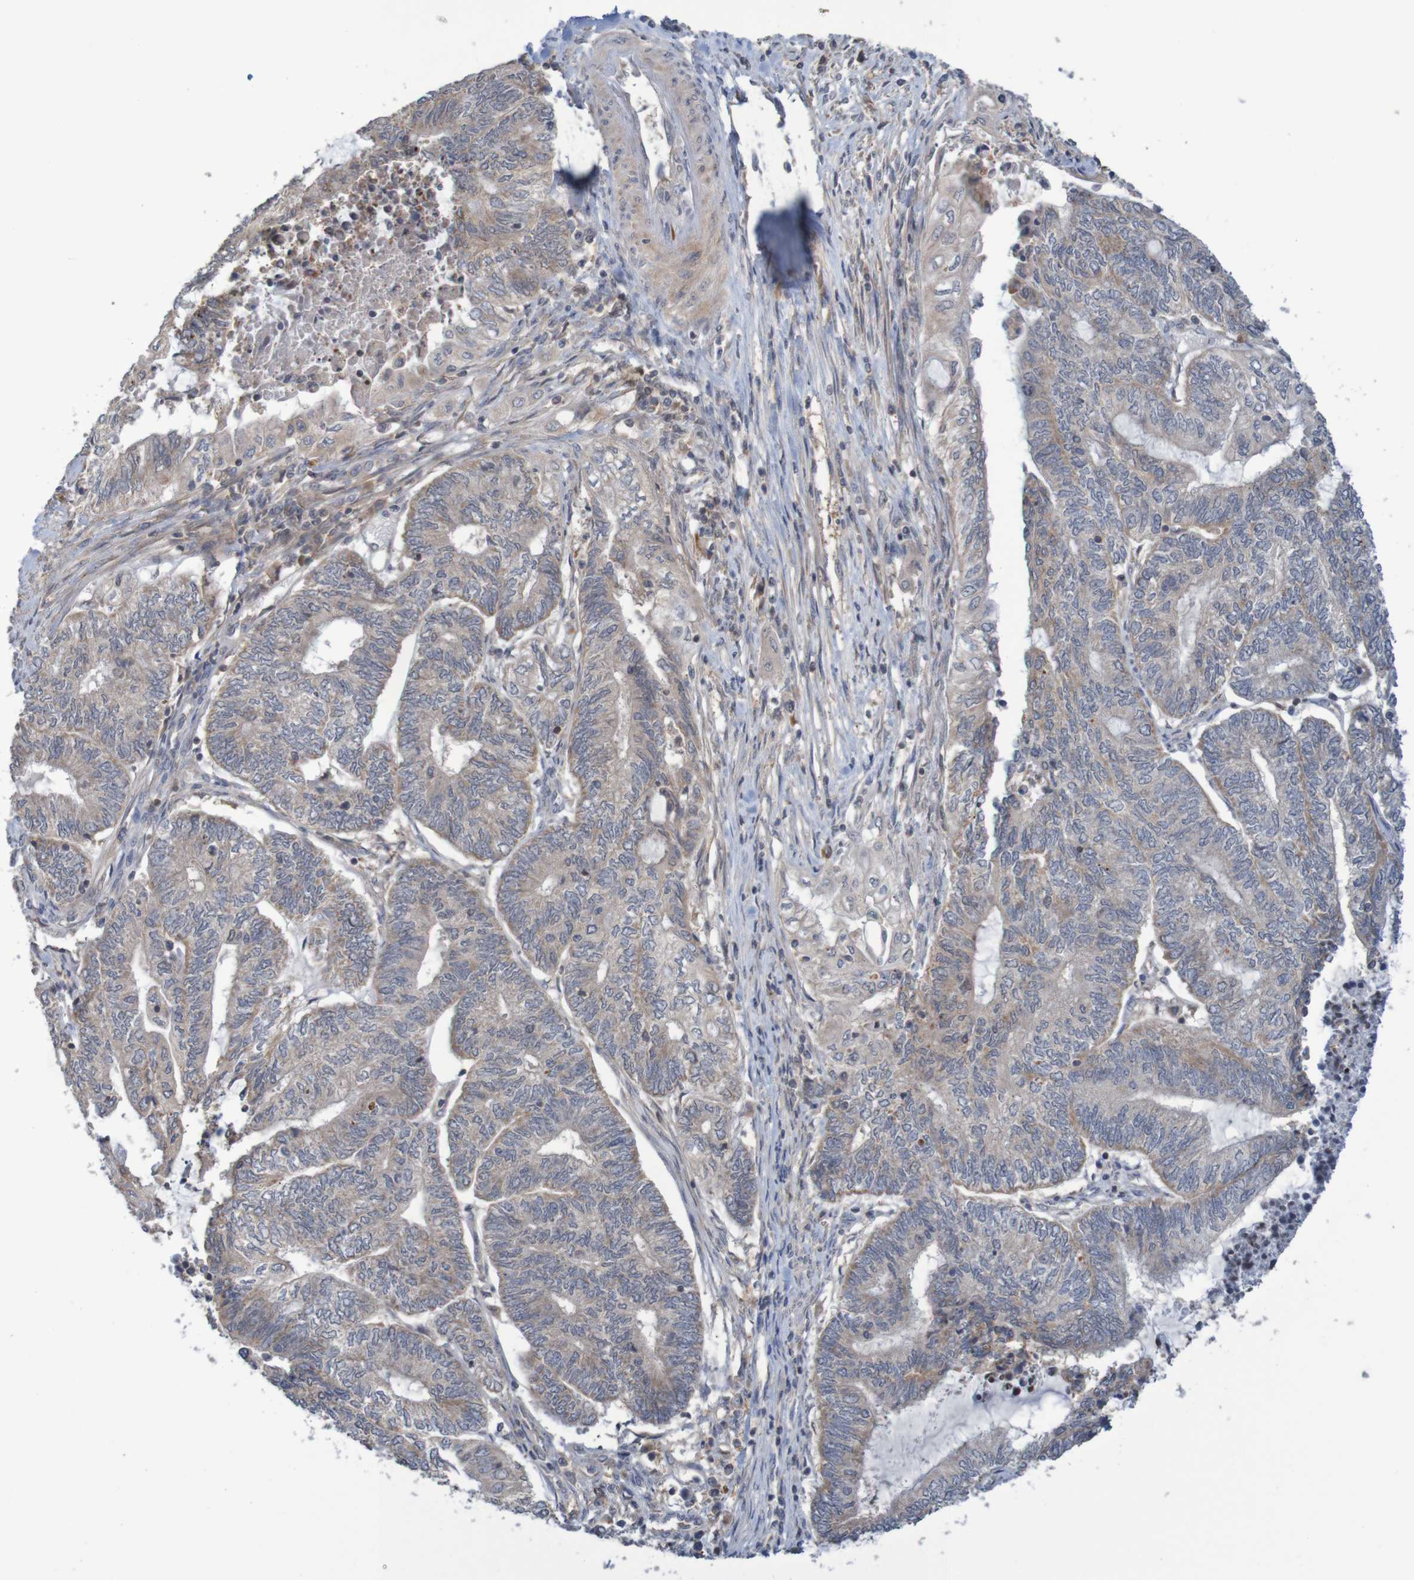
{"staining": {"intensity": "weak", "quantity": ">75%", "location": "cytoplasmic/membranous"}, "tissue": "endometrial cancer", "cell_type": "Tumor cells", "image_type": "cancer", "snomed": [{"axis": "morphology", "description": "Adenocarcinoma, NOS"}, {"axis": "topography", "description": "Uterus"}, {"axis": "topography", "description": "Endometrium"}], "caption": "Brown immunohistochemical staining in human adenocarcinoma (endometrial) exhibits weak cytoplasmic/membranous expression in approximately >75% of tumor cells.", "gene": "ANKK1", "patient": {"sex": "female", "age": 70}}